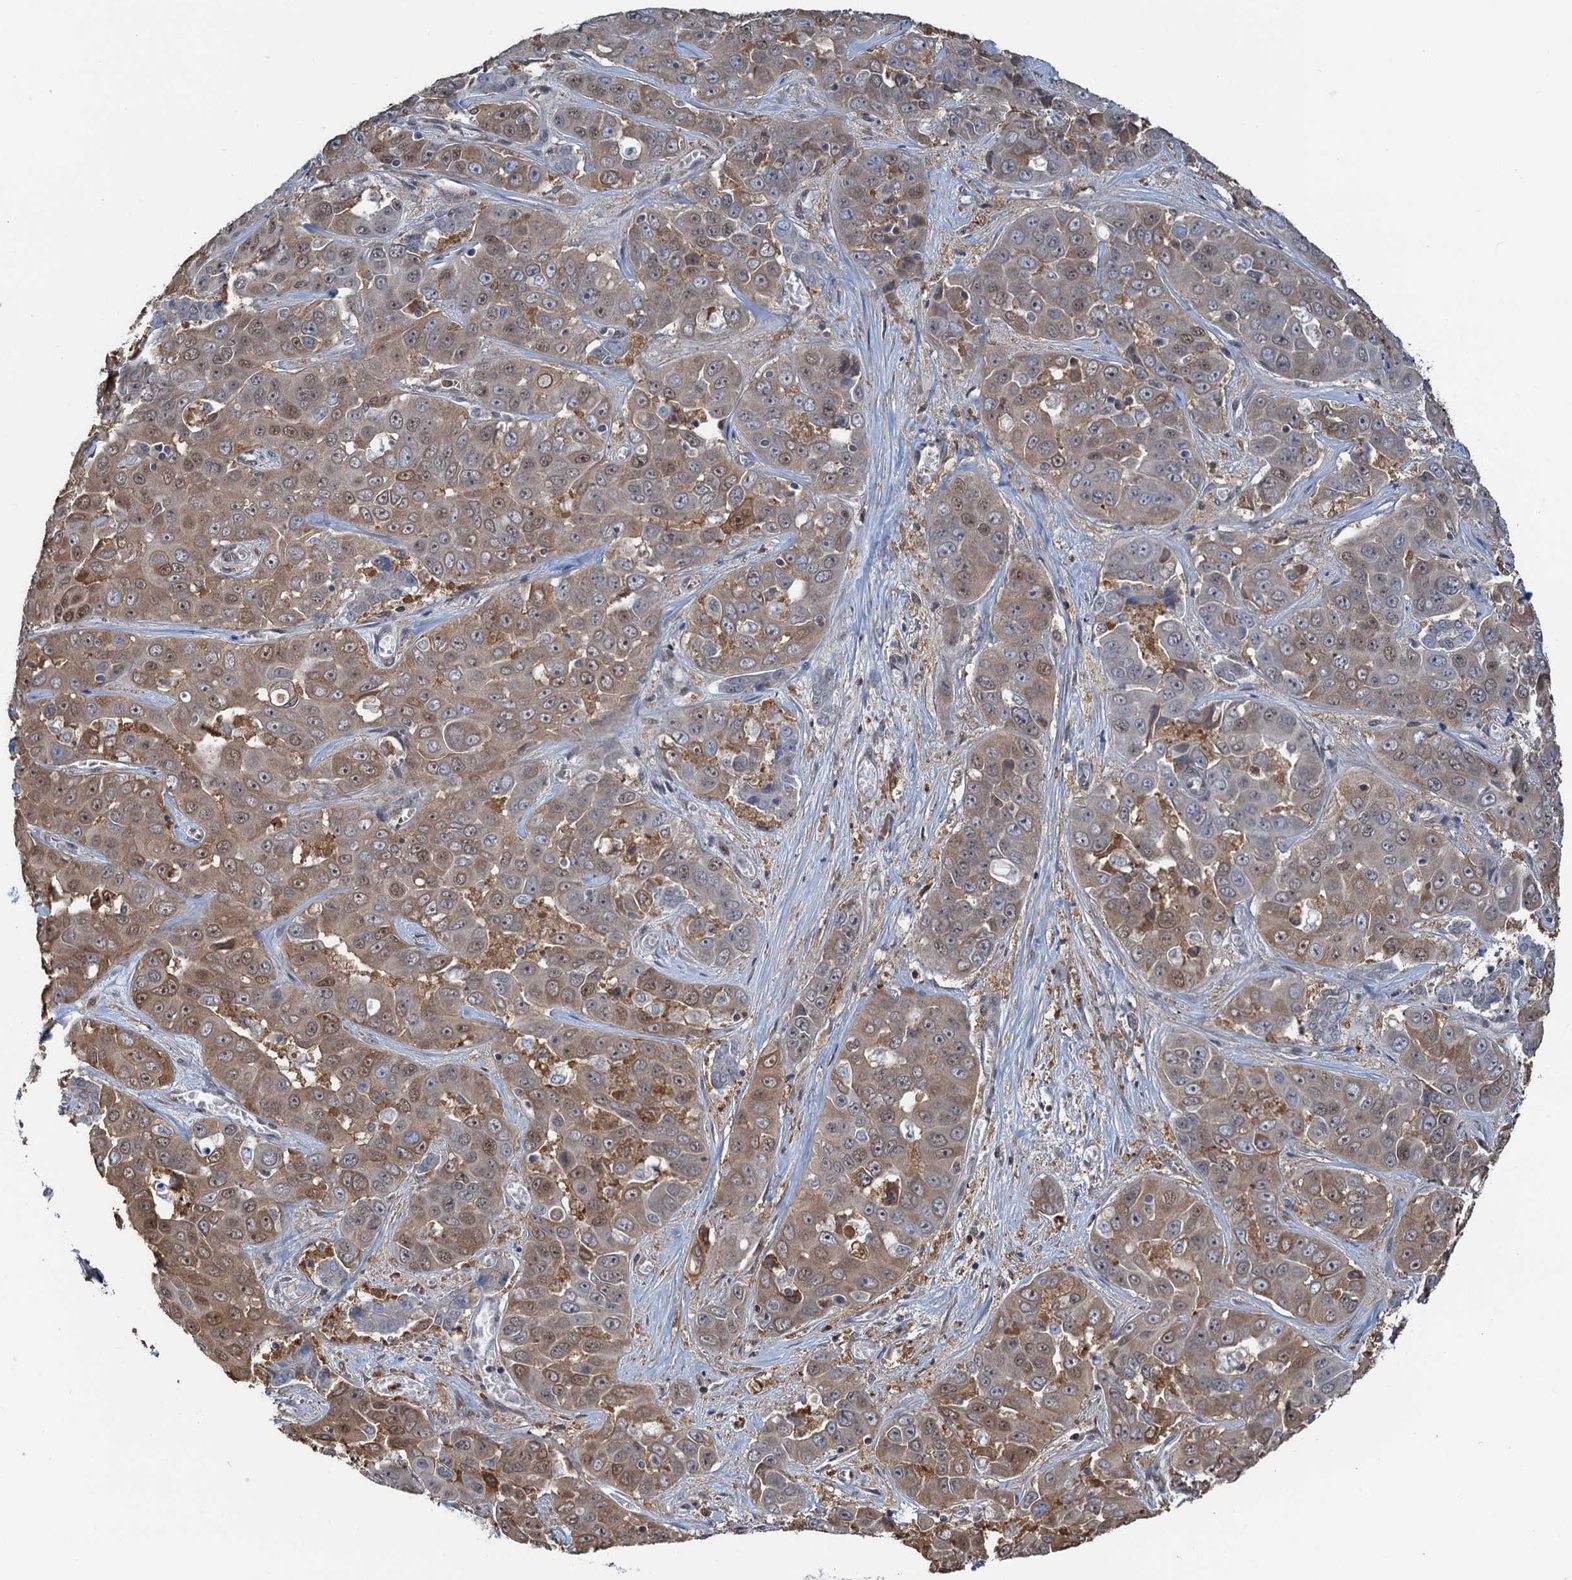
{"staining": {"intensity": "weak", "quantity": "25%-75%", "location": "cytoplasmic/membranous,nuclear"}, "tissue": "liver cancer", "cell_type": "Tumor cells", "image_type": "cancer", "snomed": [{"axis": "morphology", "description": "Cholangiocarcinoma"}, {"axis": "topography", "description": "Liver"}], "caption": "DAB (3,3'-diaminobenzidine) immunohistochemical staining of human liver cholangiocarcinoma exhibits weak cytoplasmic/membranous and nuclear protein staining in about 25%-75% of tumor cells.", "gene": "ZNF609", "patient": {"sex": "female", "age": 52}}